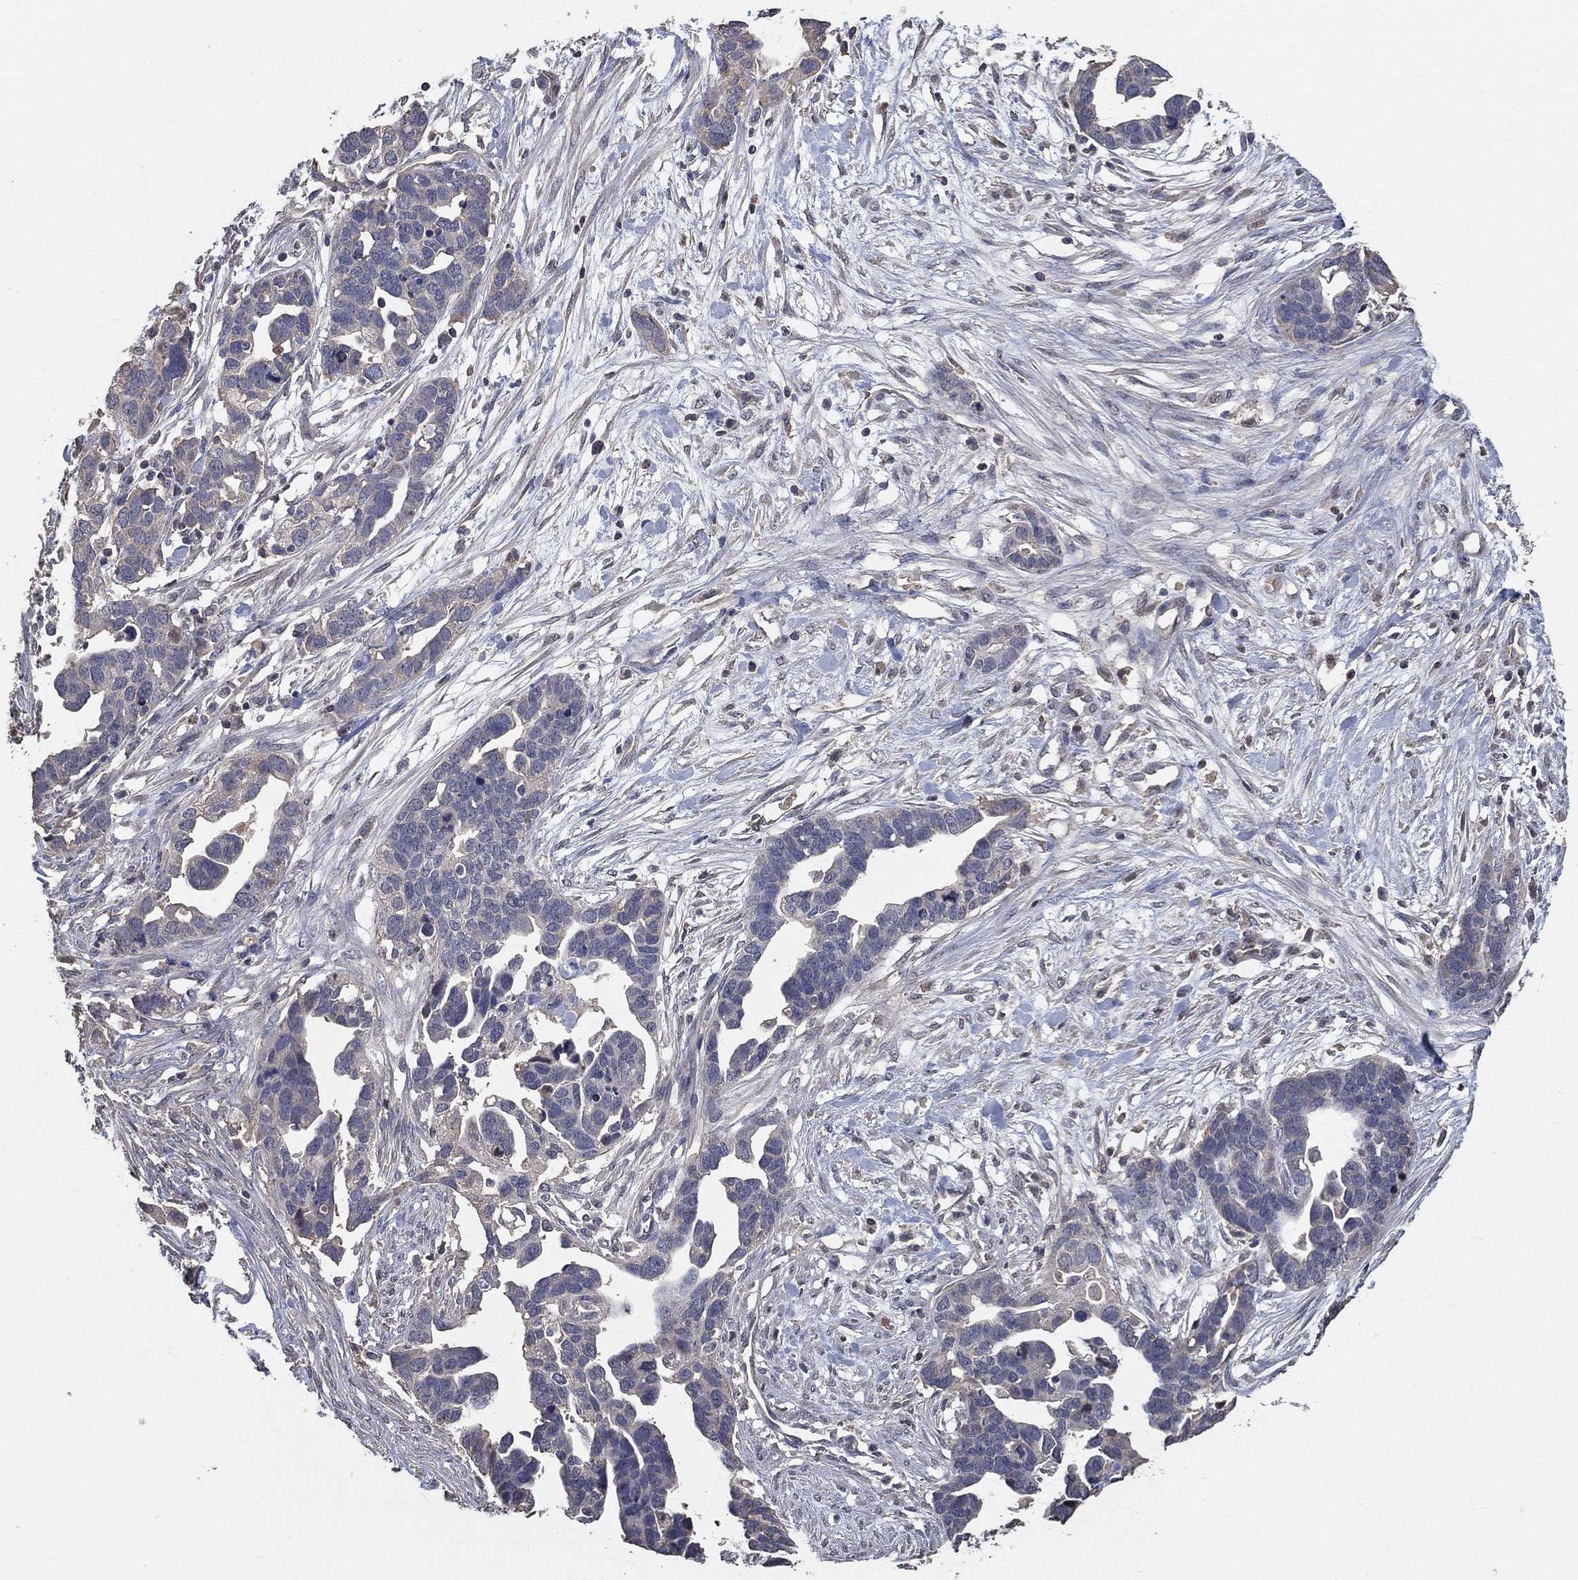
{"staining": {"intensity": "negative", "quantity": "none", "location": "none"}, "tissue": "ovarian cancer", "cell_type": "Tumor cells", "image_type": "cancer", "snomed": [{"axis": "morphology", "description": "Cystadenocarcinoma, serous, NOS"}, {"axis": "topography", "description": "Ovary"}], "caption": "This is an IHC photomicrograph of ovarian cancer. There is no expression in tumor cells.", "gene": "SNAP25", "patient": {"sex": "female", "age": 54}}